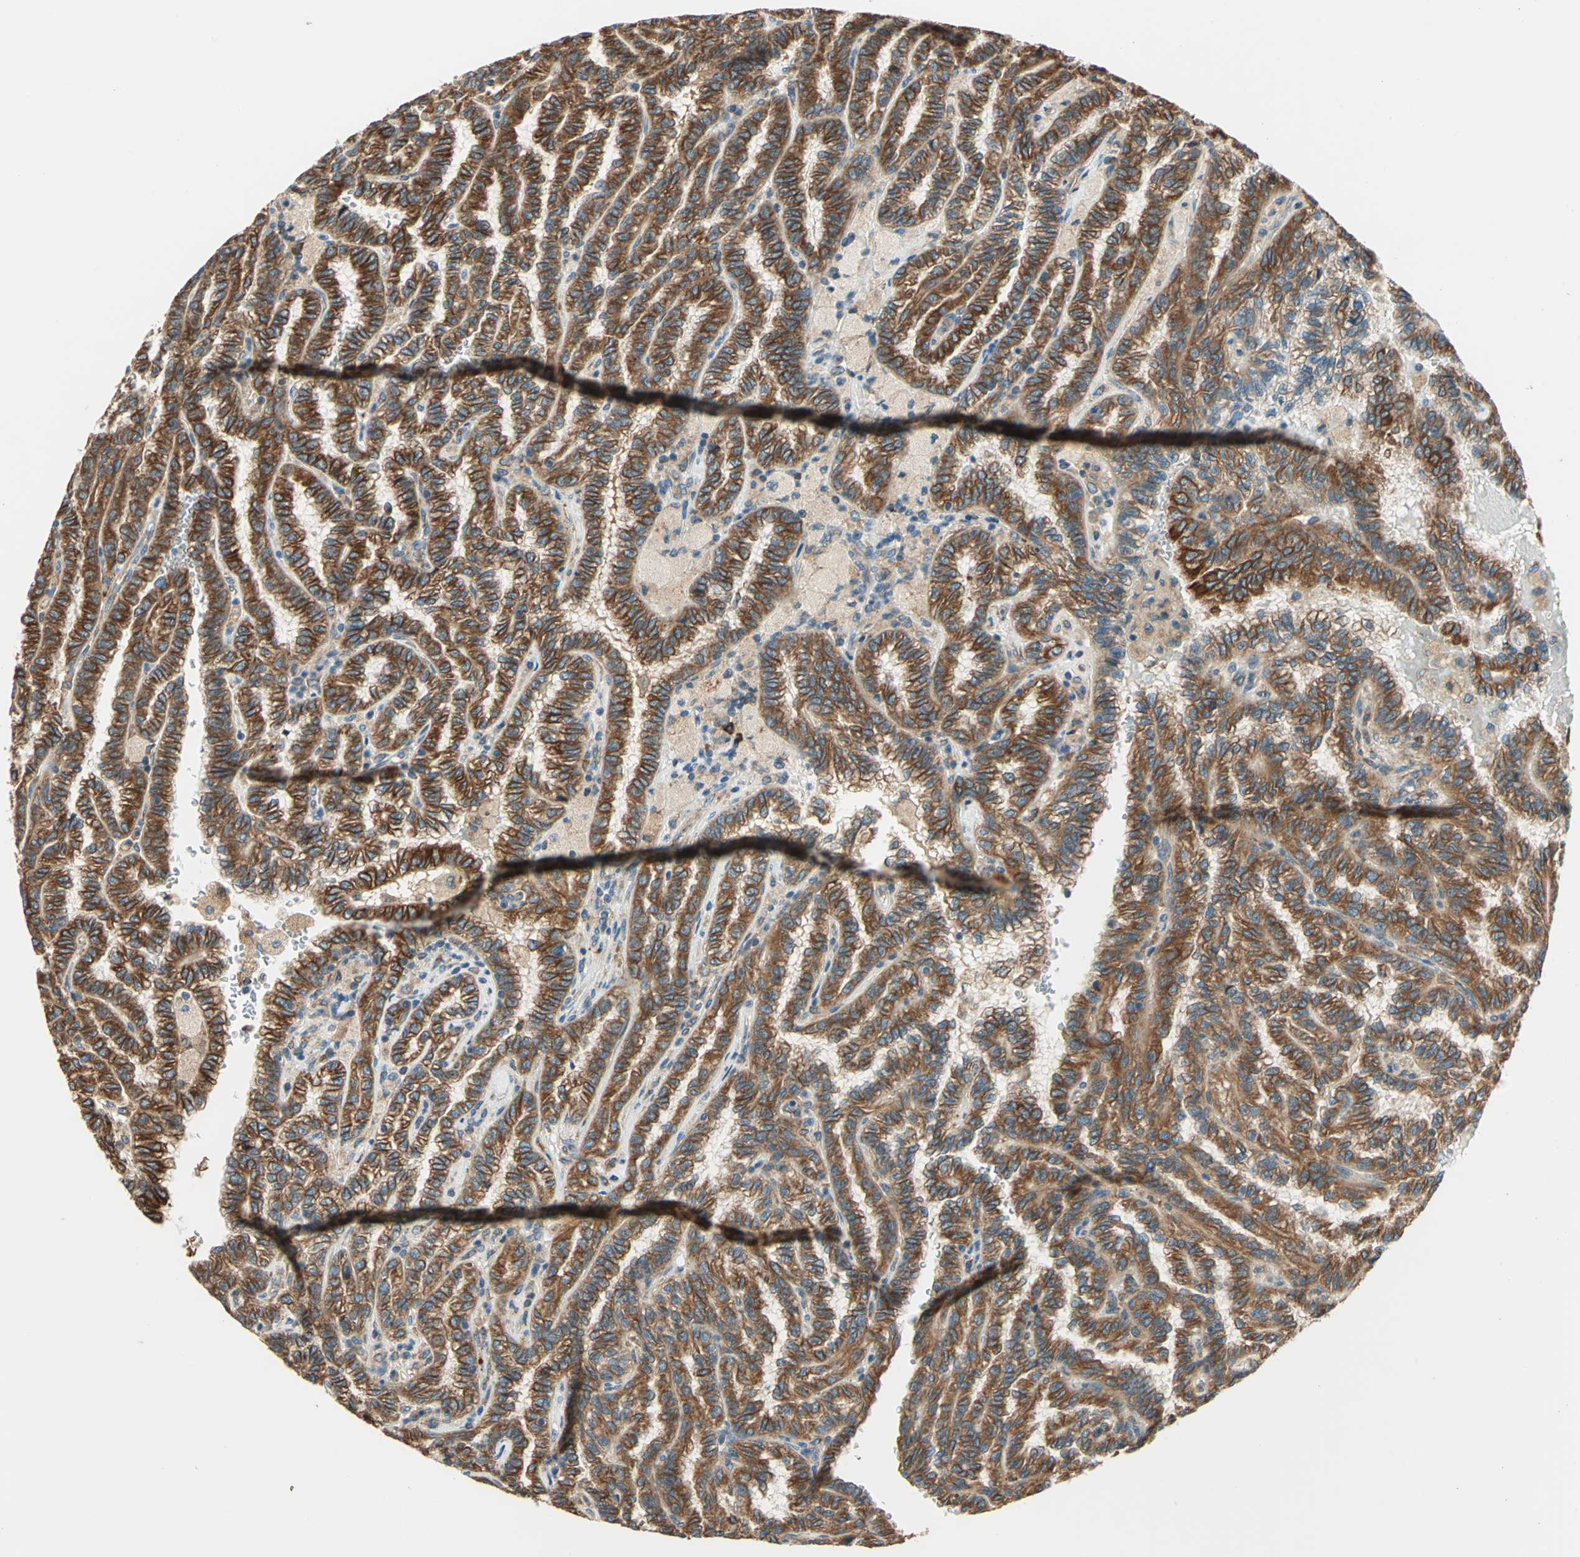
{"staining": {"intensity": "strong", "quantity": ">75%", "location": "cytoplasmic/membranous"}, "tissue": "renal cancer", "cell_type": "Tumor cells", "image_type": "cancer", "snomed": [{"axis": "morphology", "description": "Inflammation, NOS"}, {"axis": "morphology", "description": "Adenocarcinoma, NOS"}, {"axis": "topography", "description": "Kidney"}], "caption": "DAB (3,3'-diaminobenzidine) immunohistochemical staining of human renal cancer (adenocarcinoma) demonstrates strong cytoplasmic/membranous protein expression in about >75% of tumor cells.", "gene": "PDIA4", "patient": {"sex": "male", "age": 68}}